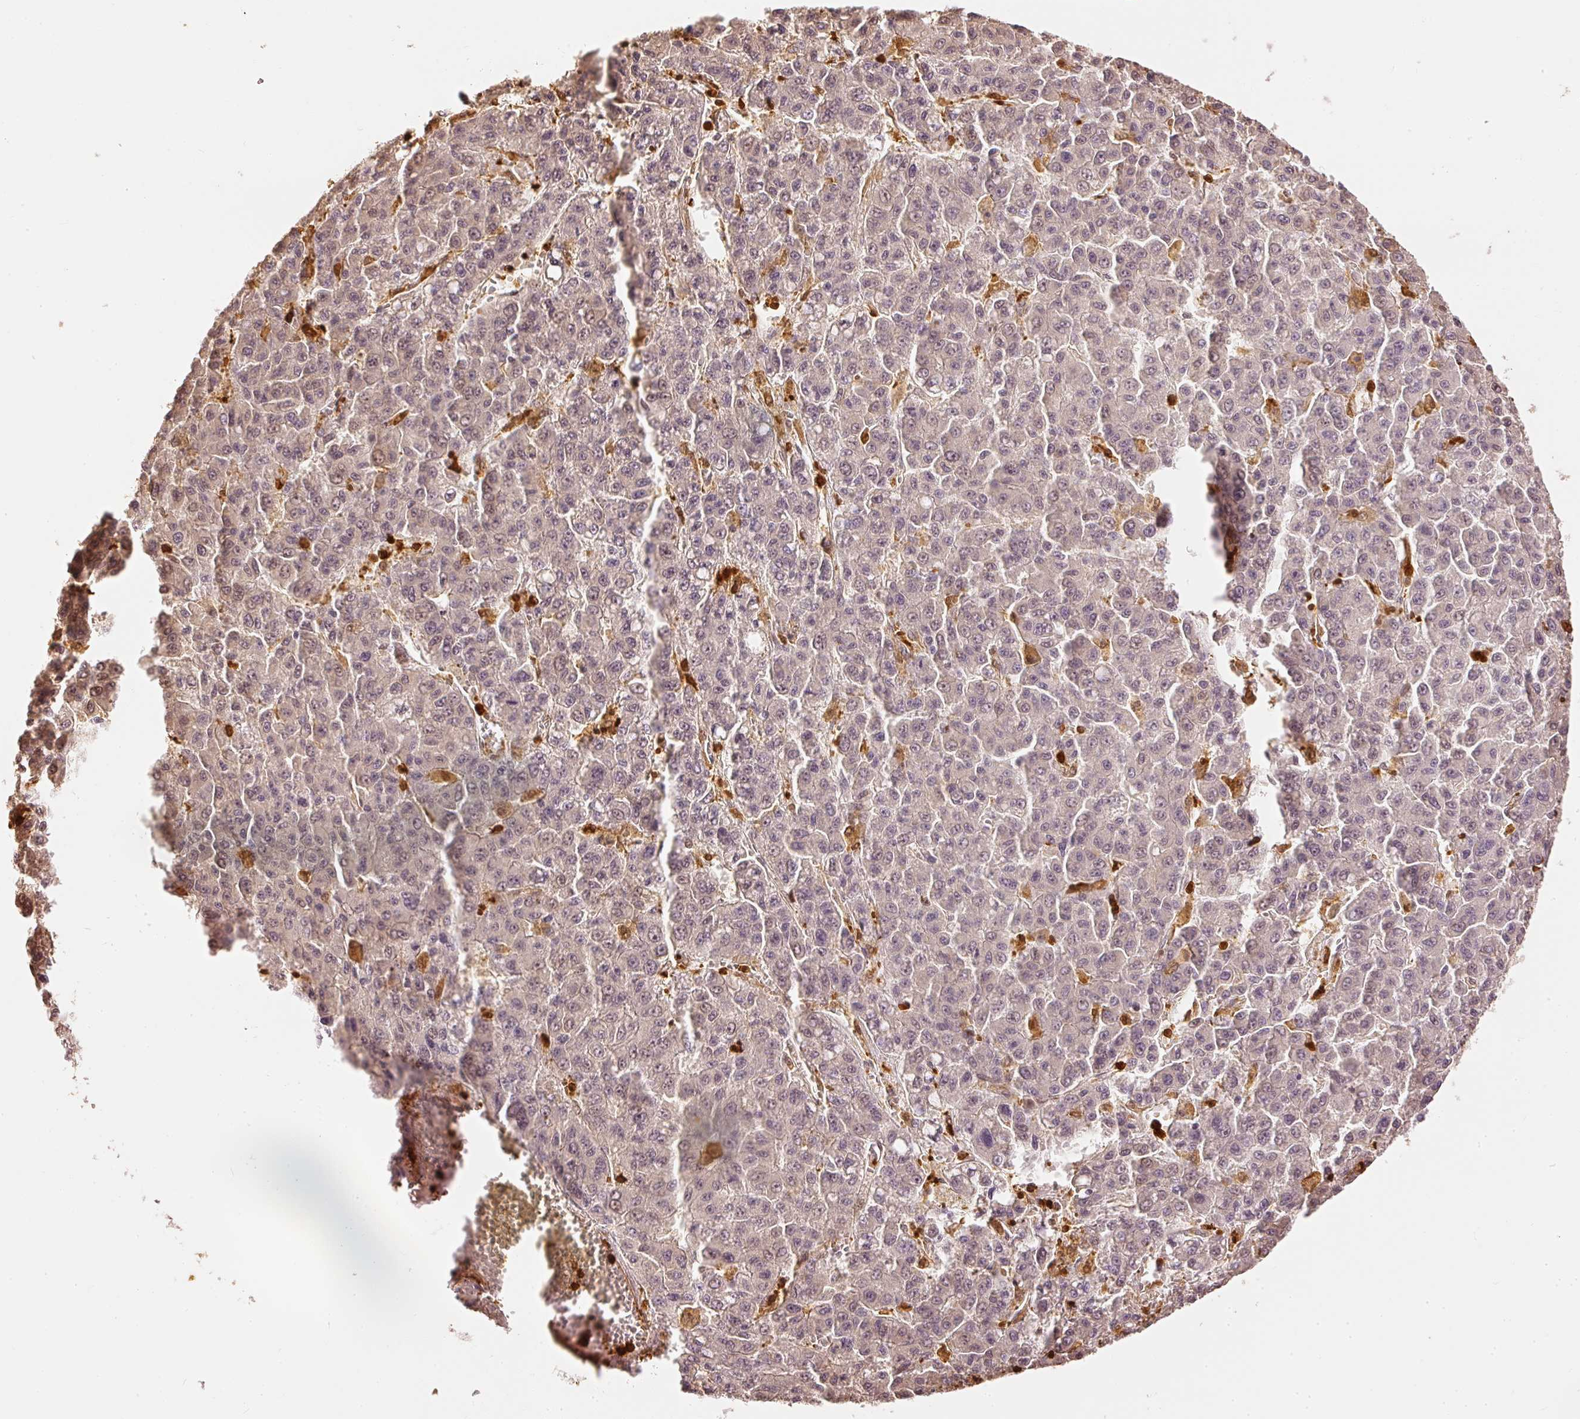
{"staining": {"intensity": "negative", "quantity": "none", "location": "none"}, "tissue": "liver cancer", "cell_type": "Tumor cells", "image_type": "cancer", "snomed": [{"axis": "morphology", "description": "Carcinoma, Hepatocellular, NOS"}, {"axis": "topography", "description": "Liver"}], "caption": "Immunohistochemistry micrograph of hepatocellular carcinoma (liver) stained for a protein (brown), which displays no positivity in tumor cells. Brightfield microscopy of immunohistochemistry (IHC) stained with DAB (brown) and hematoxylin (blue), captured at high magnification.", "gene": "PFN1", "patient": {"sex": "male", "age": 70}}